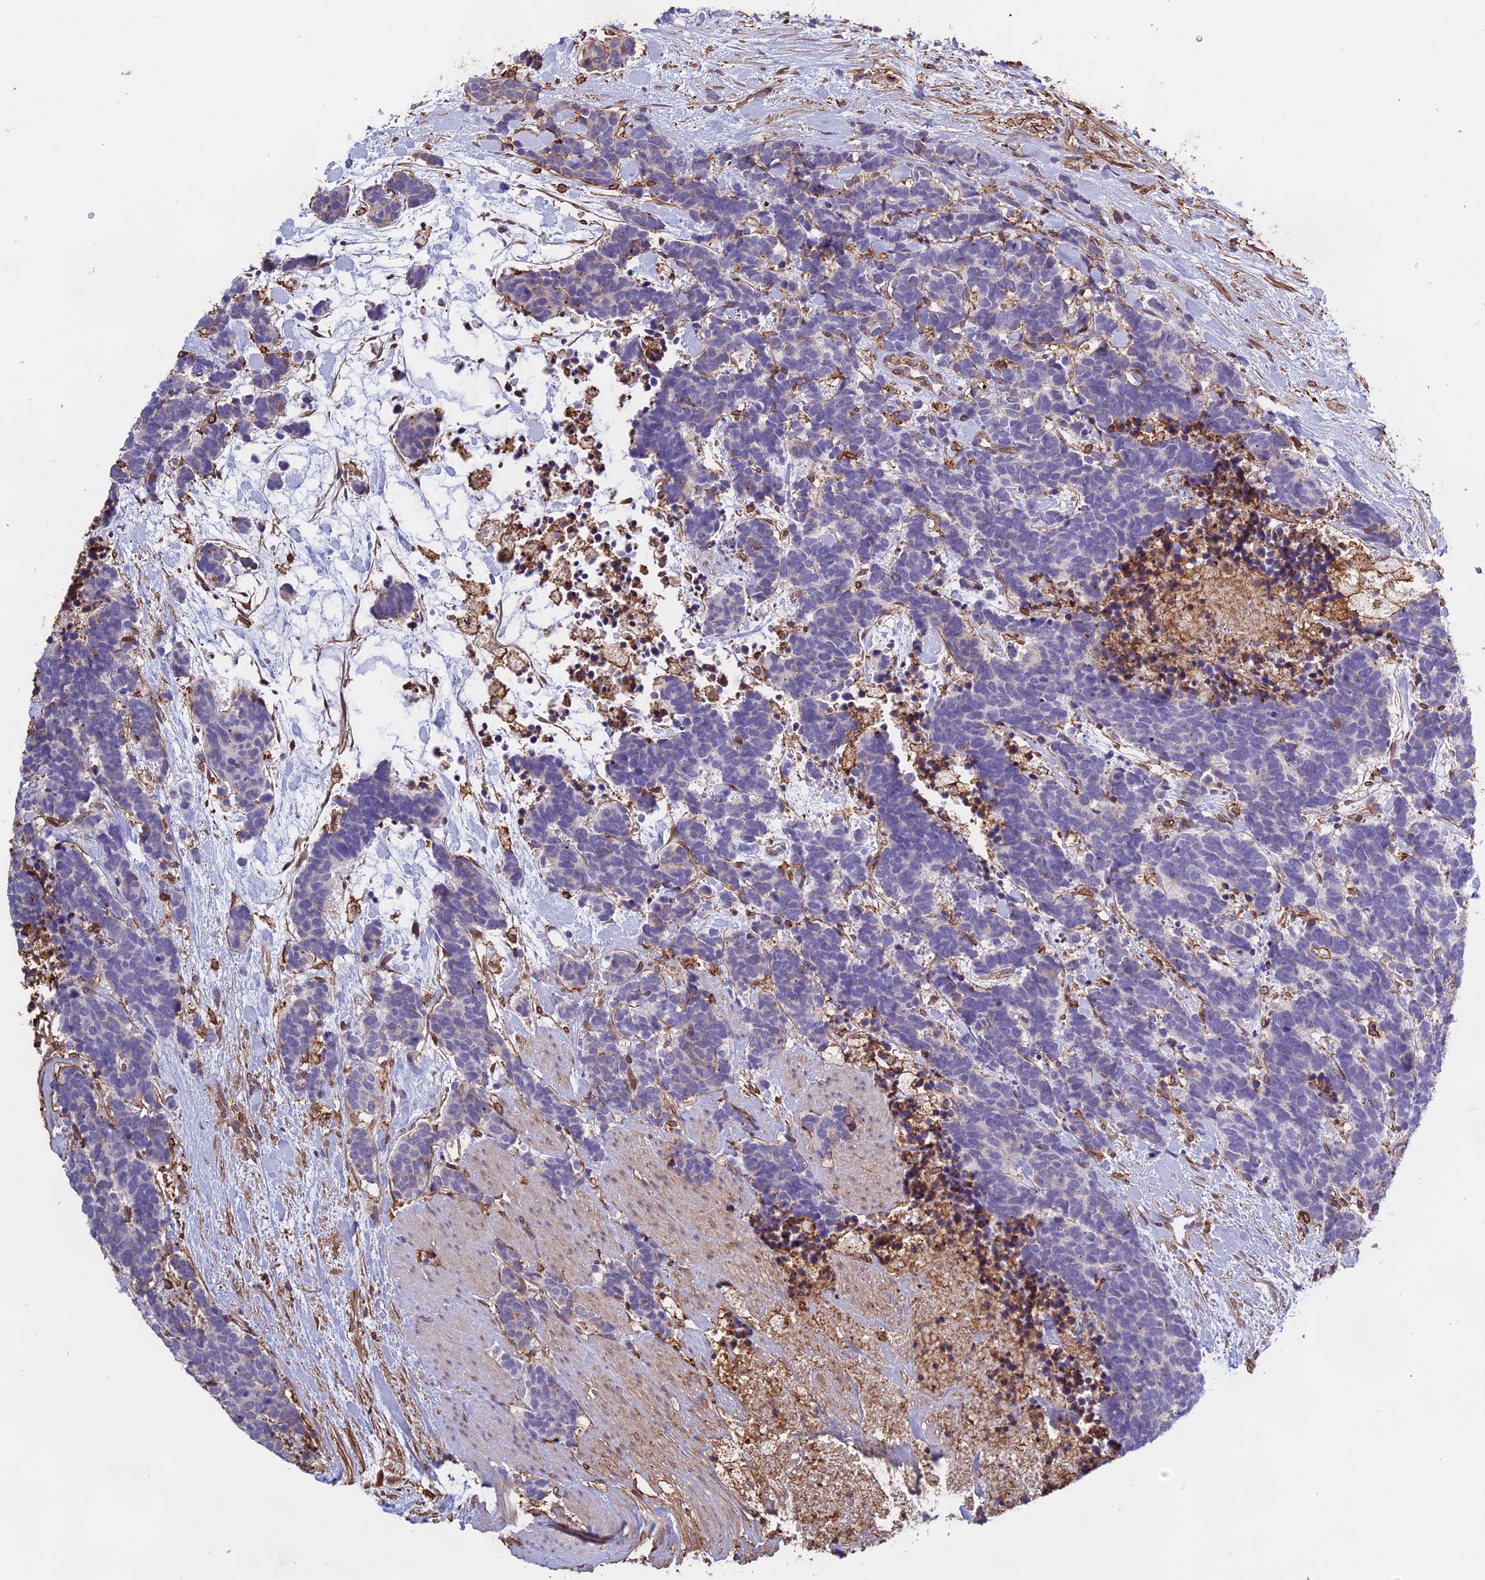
{"staining": {"intensity": "negative", "quantity": "none", "location": "none"}, "tissue": "carcinoid", "cell_type": "Tumor cells", "image_type": "cancer", "snomed": [{"axis": "morphology", "description": "Carcinoma, NOS"}, {"axis": "morphology", "description": "Carcinoid, malignant, NOS"}, {"axis": "topography", "description": "Prostate"}], "caption": "Human carcinoid stained for a protein using immunohistochemistry (IHC) displays no expression in tumor cells.", "gene": "TMEM255B", "patient": {"sex": "male", "age": 57}}